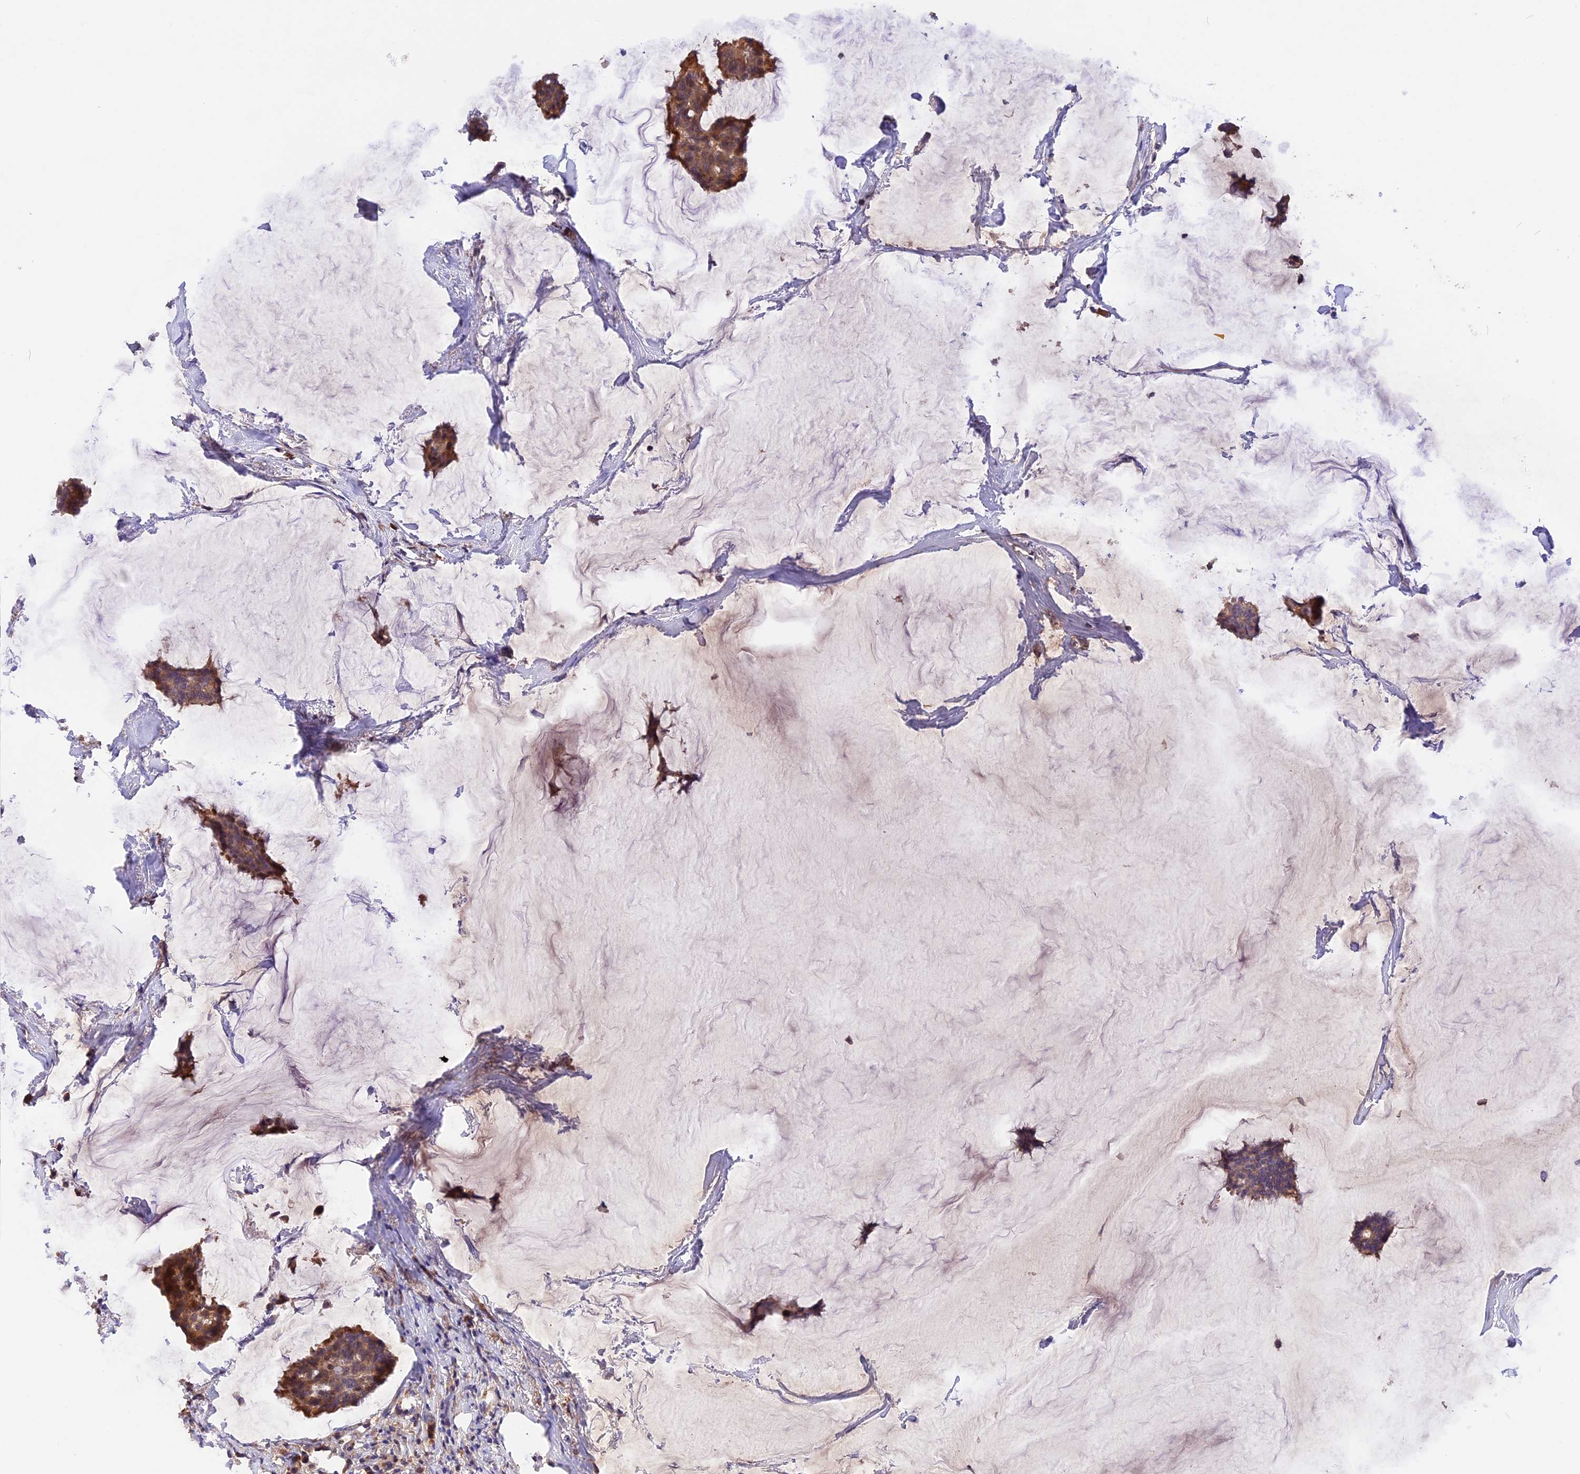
{"staining": {"intensity": "moderate", "quantity": ">75%", "location": "cytoplasmic/membranous"}, "tissue": "breast cancer", "cell_type": "Tumor cells", "image_type": "cancer", "snomed": [{"axis": "morphology", "description": "Duct carcinoma"}, {"axis": "topography", "description": "Breast"}], "caption": "DAB (3,3'-diaminobenzidine) immunohistochemical staining of human breast cancer demonstrates moderate cytoplasmic/membranous protein expression in approximately >75% of tumor cells.", "gene": "MARK4", "patient": {"sex": "female", "age": 93}}